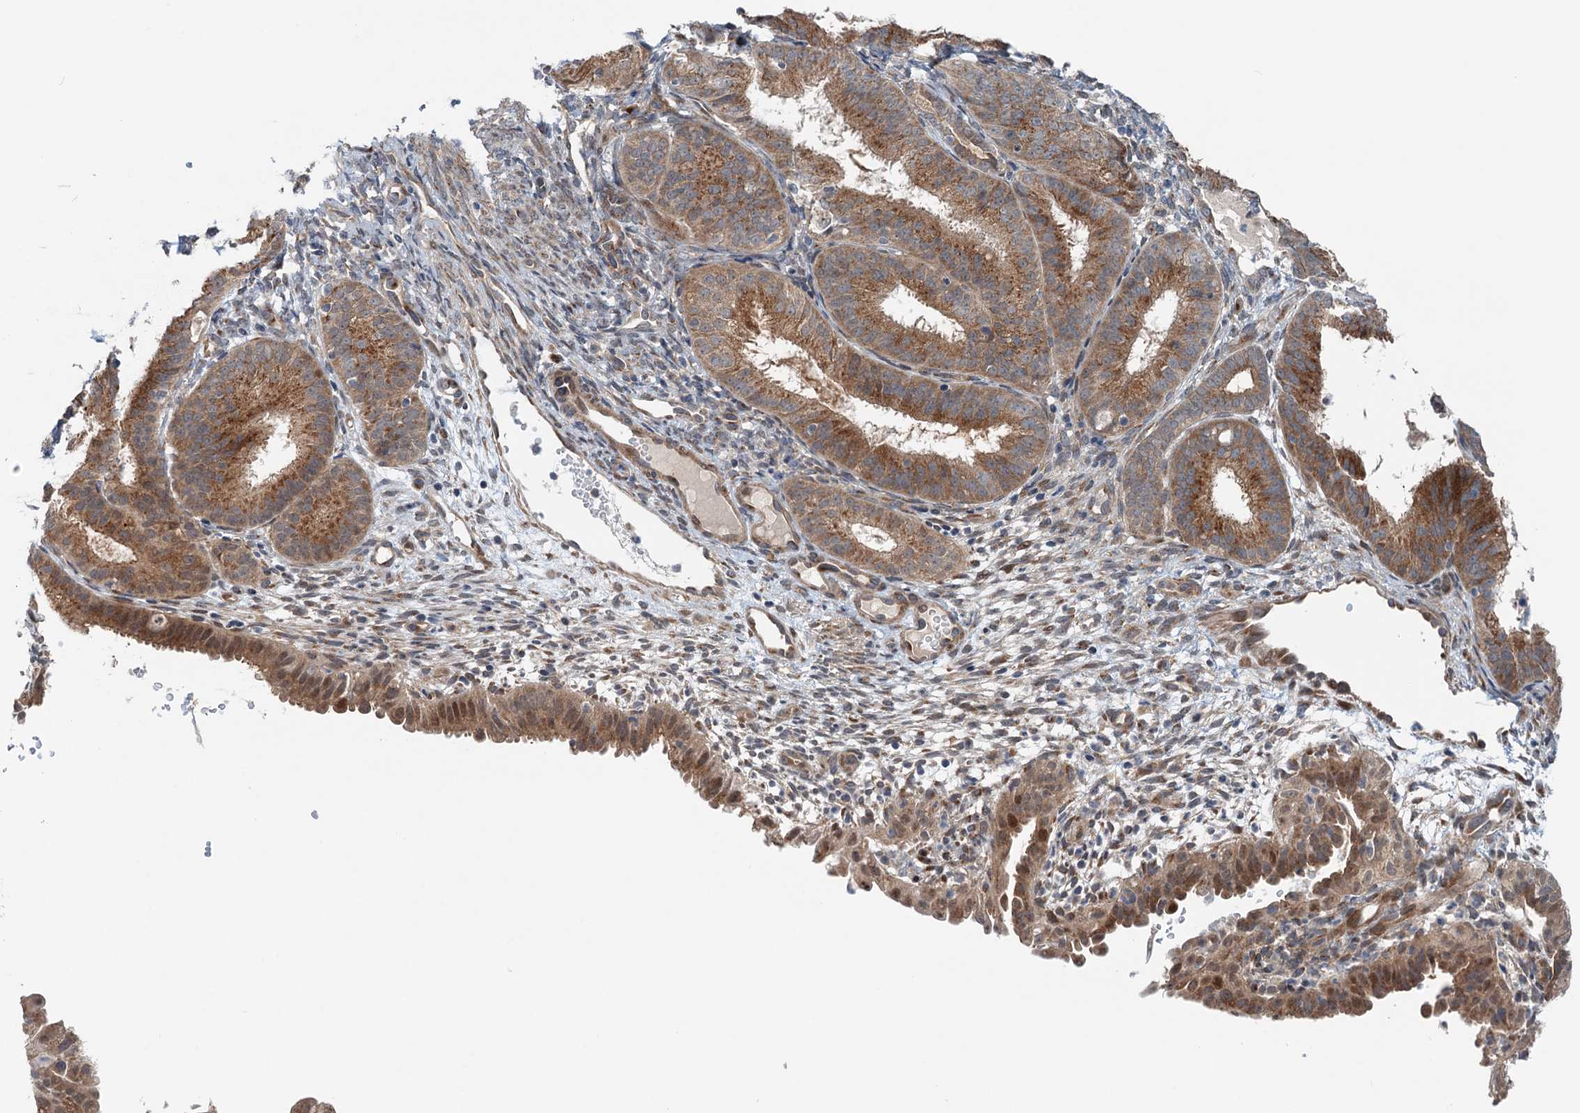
{"staining": {"intensity": "moderate", "quantity": "25%-75%", "location": "cytoplasmic/membranous,nuclear"}, "tissue": "endometrial cancer", "cell_type": "Tumor cells", "image_type": "cancer", "snomed": [{"axis": "morphology", "description": "Adenocarcinoma, NOS"}, {"axis": "topography", "description": "Endometrium"}], "caption": "Immunohistochemical staining of human endometrial cancer (adenocarcinoma) displays medium levels of moderate cytoplasmic/membranous and nuclear protein staining in approximately 25%-75% of tumor cells. (IHC, brightfield microscopy, high magnification).", "gene": "DYNC2I2", "patient": {"sex": "female", "age": 51}}